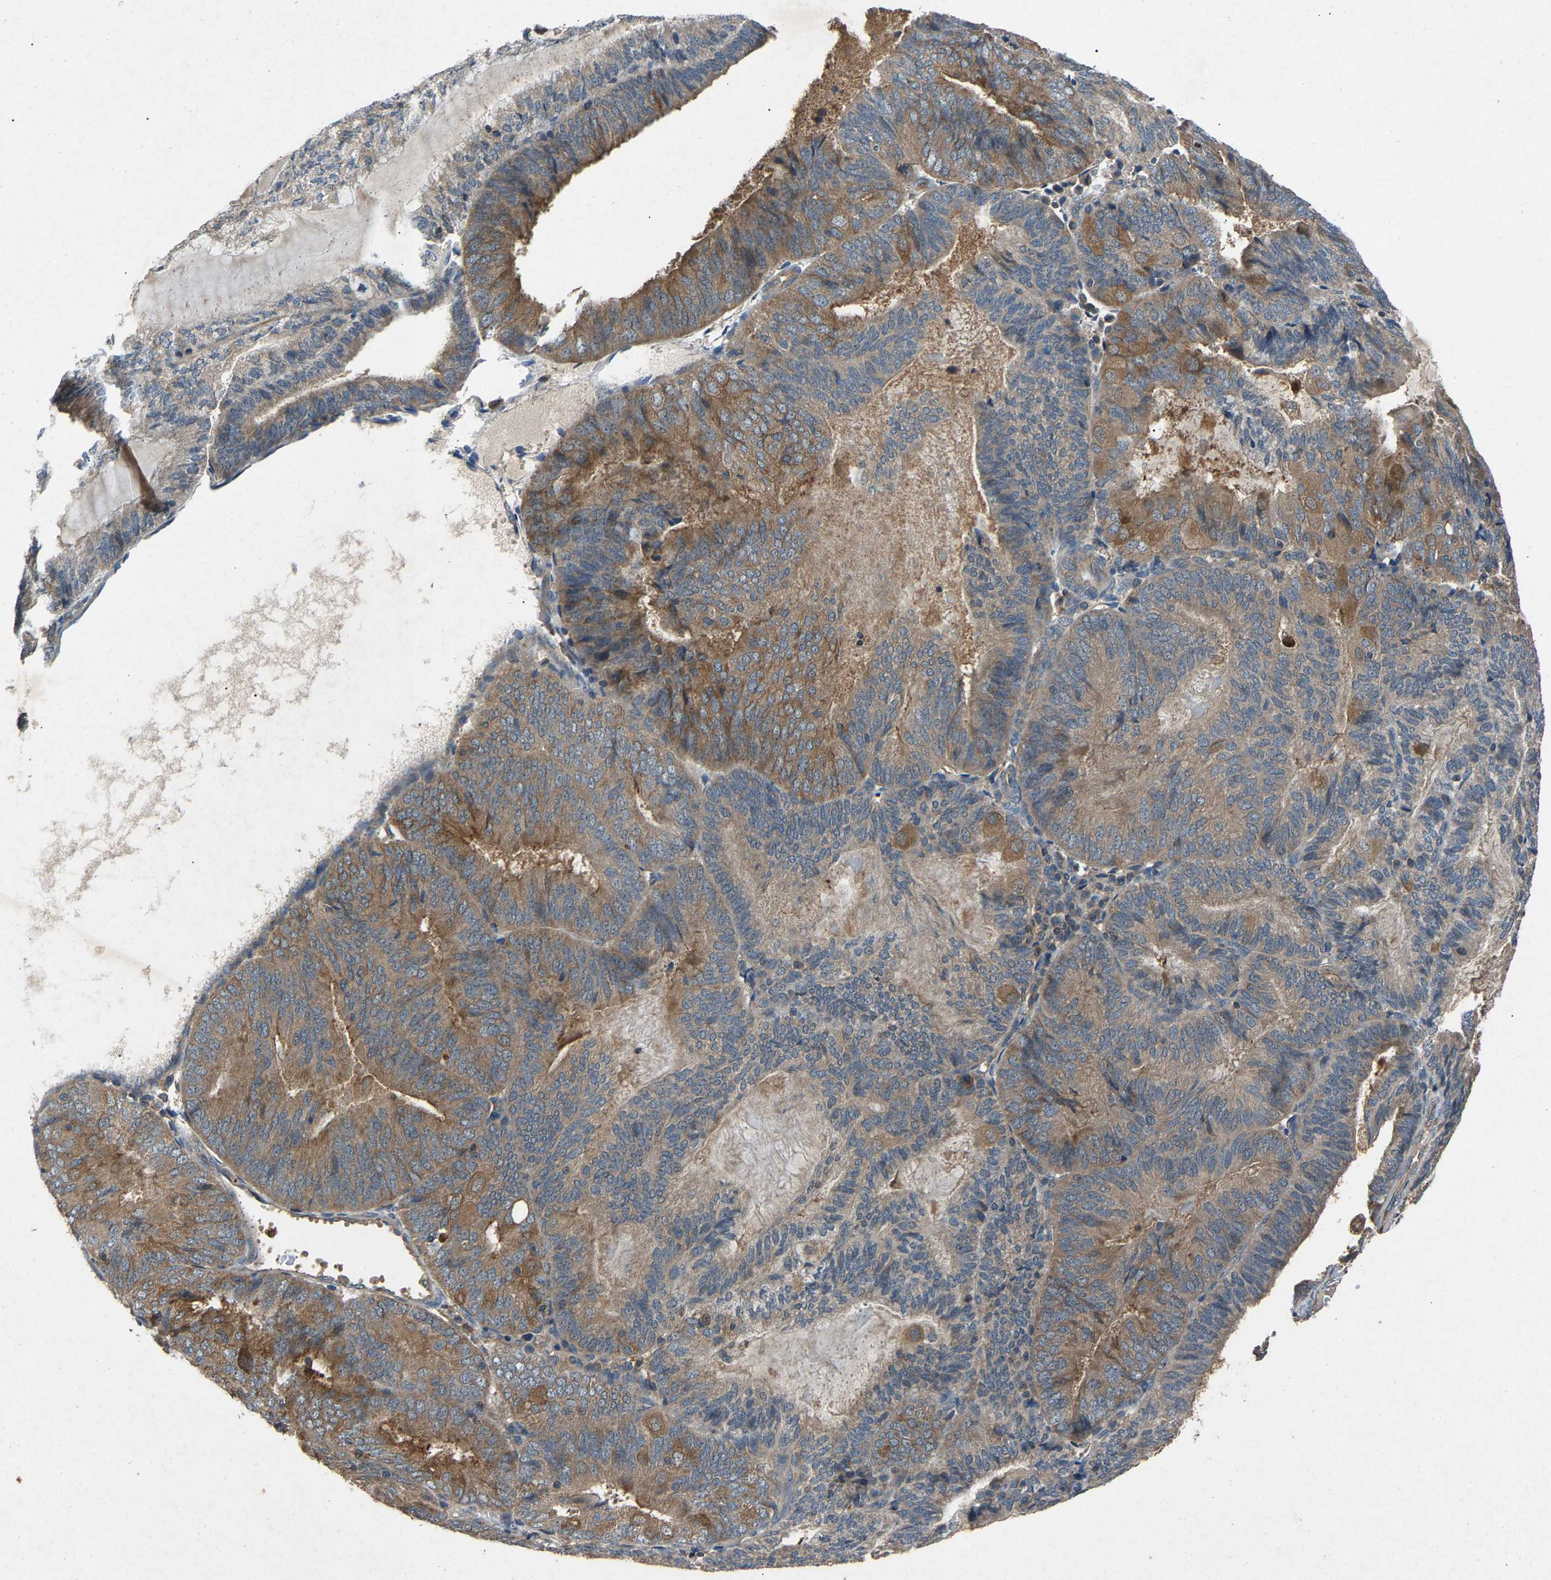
{"staining": {"intensity": "moderate", "quantity": "25%-75%", "location": "cytoplasmic/membranous"}, "tissue": "endometrial cancer", "cell_type": "Tumor cells", "image_type": "cancer", "snomed": [{"axis": "morphology", "description": "Adenocarcinoma, NOS"}, {"axis": "topography", "description": "Endometrium"}], "caption": "Adenocarcinoma (endometrial) stained with a brown dye reveals moderate cytoplasmic/membranous positive expression in approximately 25%-75% of tumor cells.", "gene": "PPID", "patient": {"sex": "female", "age": 81}}